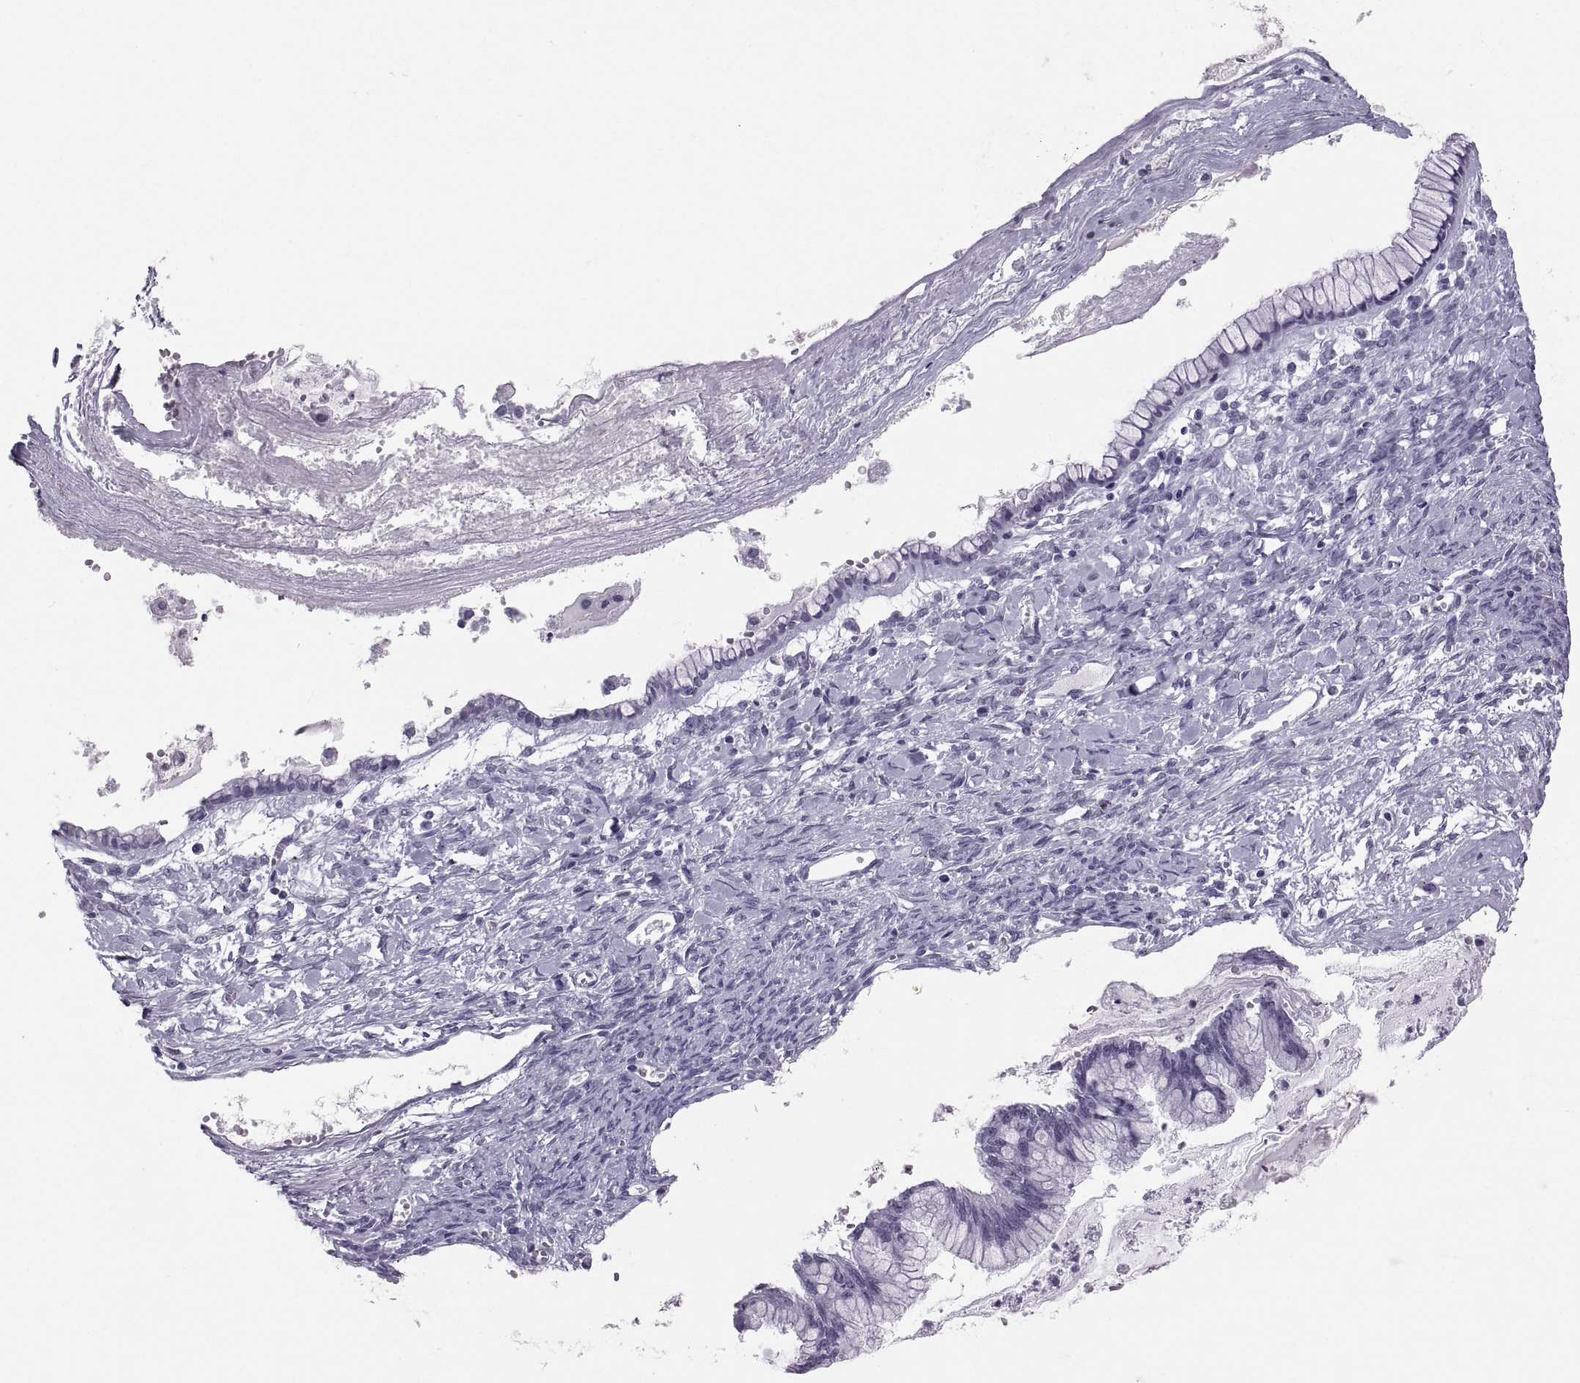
{"staining": {"intensity": "negative", "quantity": "none", "location": "none"}, "tissue": "ovarian cancer", "cell_type": "Tumor cells", "image_type": "cancer", "snomed": [{"axis": "morphology", "description": "Cystadenocarcinoma, mucinous, NOS"}, {"axis": "topography", "description": "Ovary"}], "caption": "Photomicrograph shows no significant protein expression in tumor cells of ovarian cancer. (DAB immunohistochemistry (IHC) visualized using brightfield microscopy, high magnification).", "gene": "NEUROD6", "patient": {"sex": "female", "age": 67}}